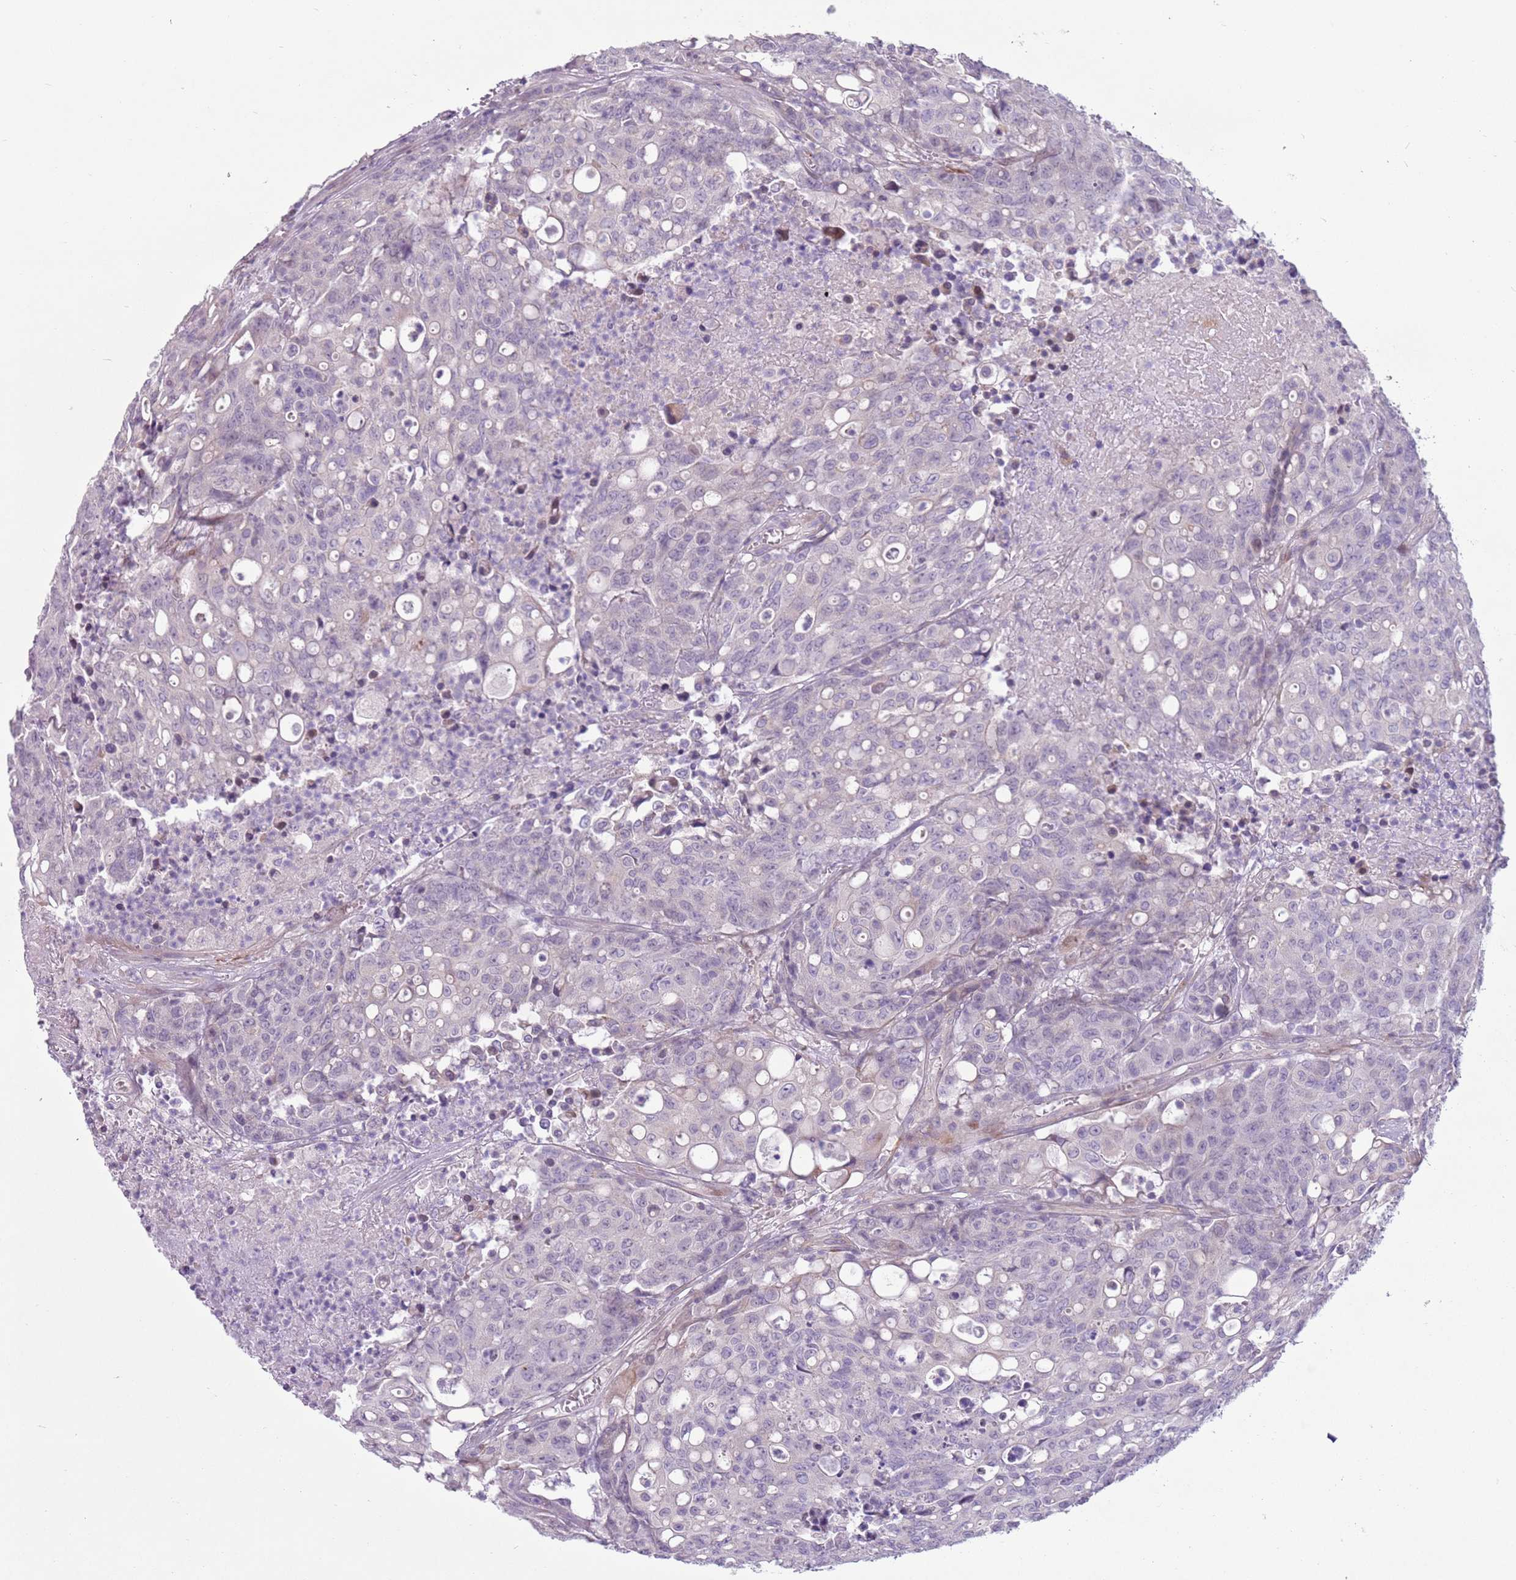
{"staining": {"intensity": "negative", "quantity": "none", "location": "none"}, "tissue": "colorectal cancer", "cell_type": "Tumor cells", "image_type": "cancer", "snomed": [{"axis": "morphology", "description": "Adenocarcinoma, NOS"}, {"axis": "topography", "description": "Colon"}], "caption": "Immunohistochemical staining of colorectal adenocarcinoma shows no significant positivity in tumor cells.", "gene": "ZNF239", "patient": {"sex": "male", "age": 51}}